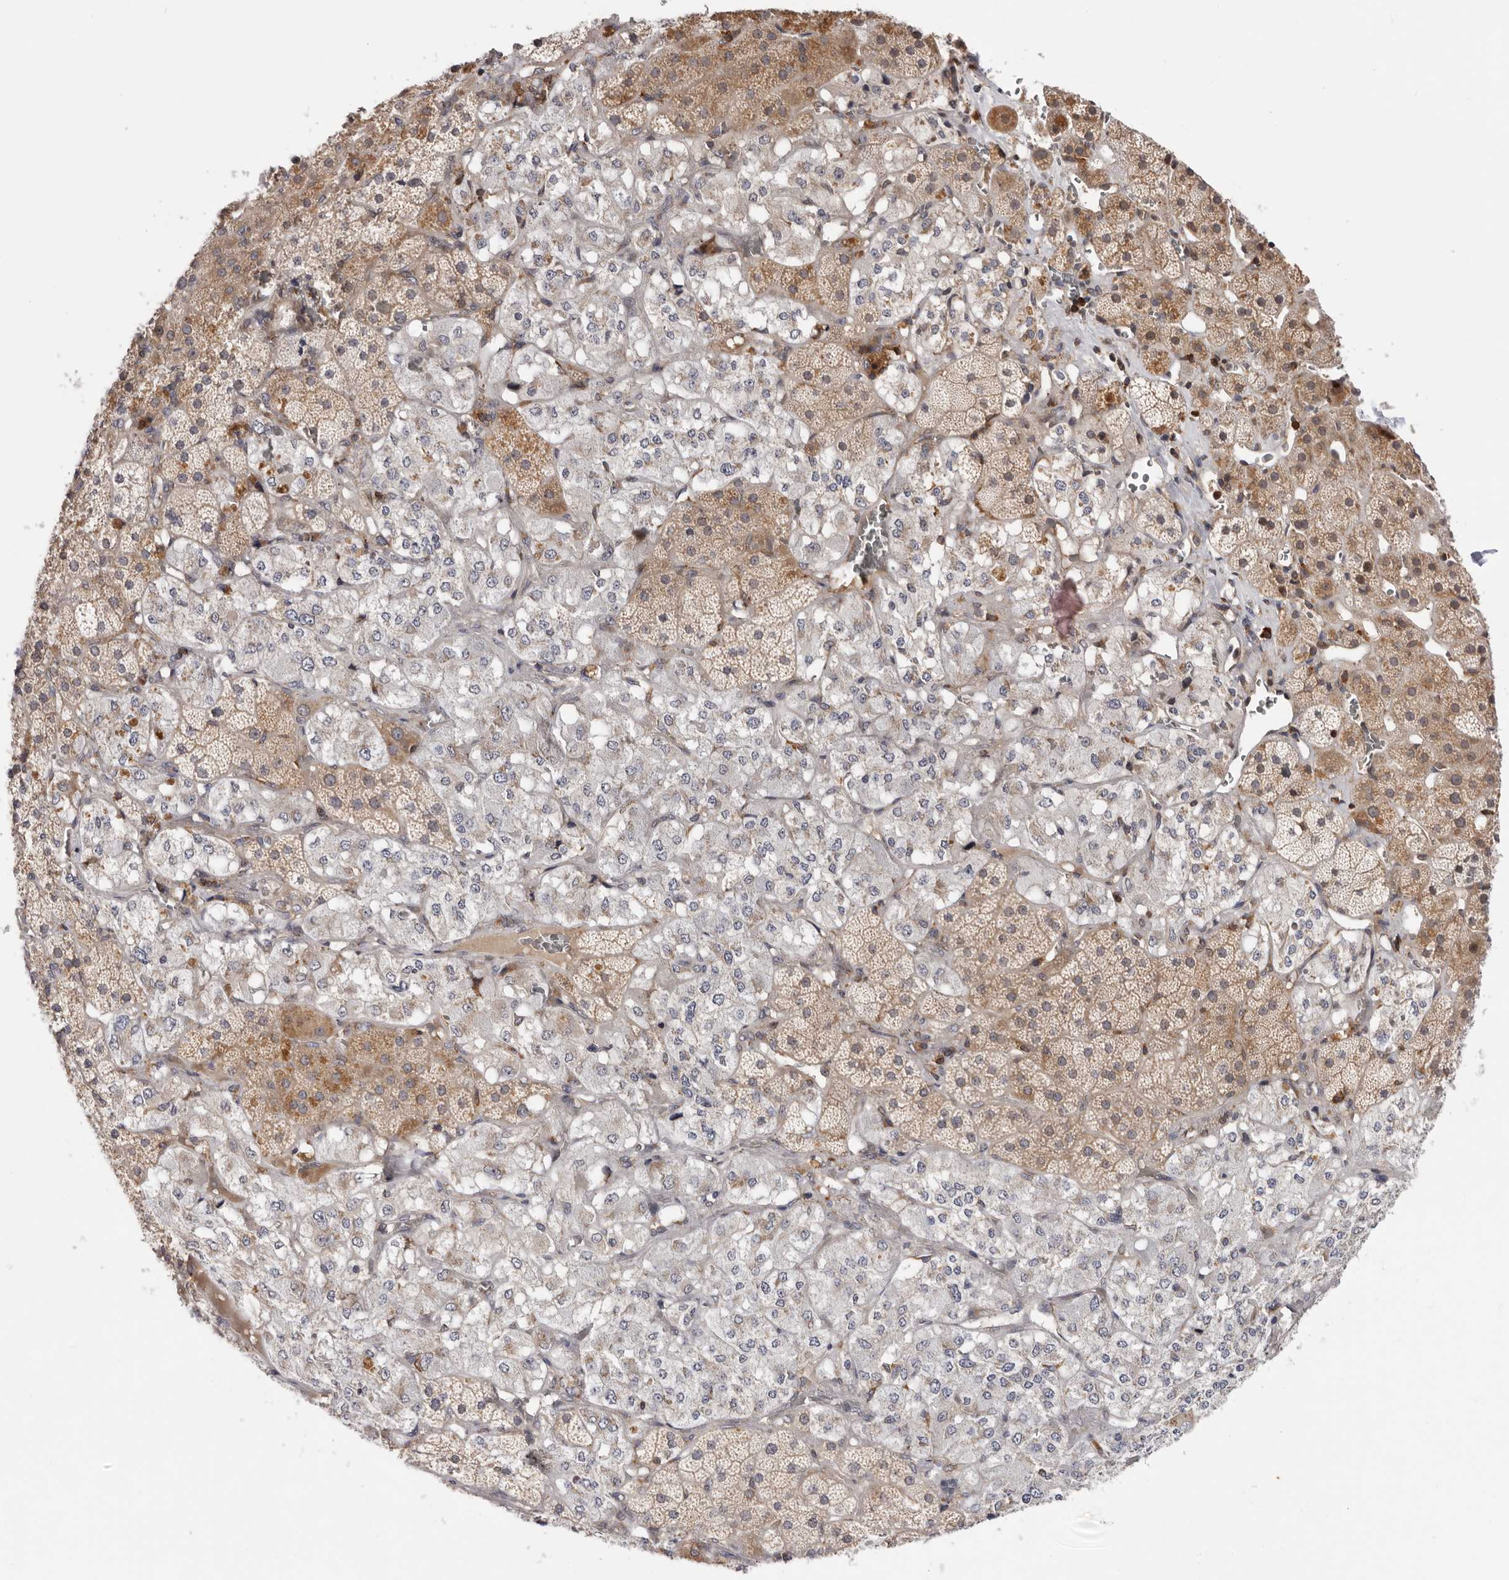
{"staining": {"intensity": "weak", "quantity": "25%-75%", "location": "cytoplasmic/membranous"}, "tissue": "adrenal gland", "cell_type": "Glandular cells", "image_type": "normal", "snomed": [{"axis": "morphology", "description": "Normal tissue, NOS"}, {"axis": "topography", "description": "Adrenal gland"}], "caption": "Weak cytoplasmic/membranous protein expression is present in about 25%-75% of glandular cells in adrenal gland.", "gene": "RNF213", "patient": {"sex": "male", "age": 57}}